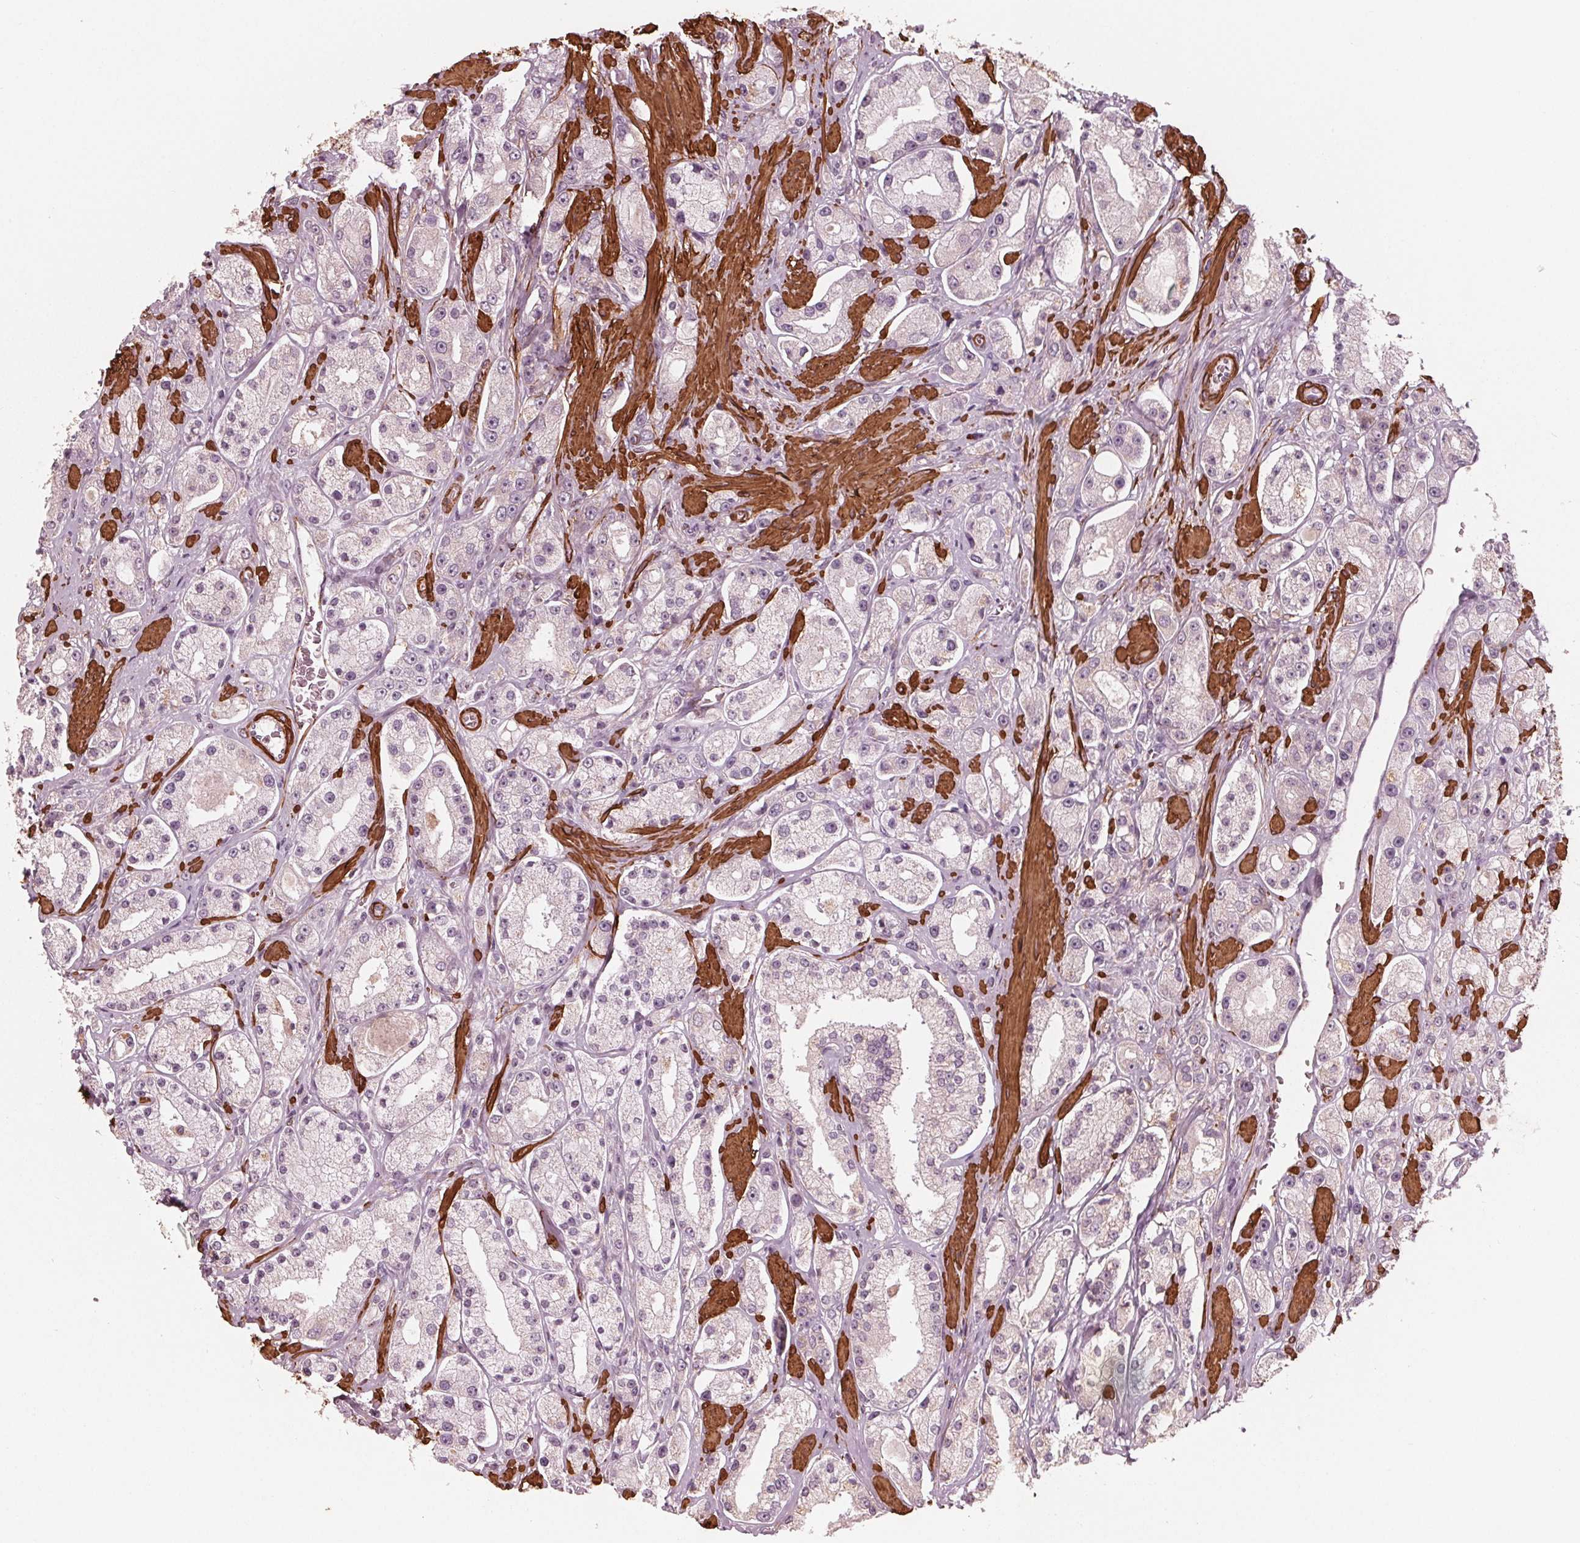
{"staining": {"intensity": "negative", "quantity": "none", "location": "none"}, "tissue": "prostate cancer", "cell_type": "Tumor cells", "image_type": "cancer", "snomed": [{"axis": "morphology", "description": "Adenocarcinoma, High grade"}, {"axis": "topography", "description": "Prostate"}], "caption": "IHC of human prostate high-grade adenocarcinoma demonstrates no positivity in tumor cells.", "gene": "MIER3", "patient": {"sex": "male", "age": 67}}